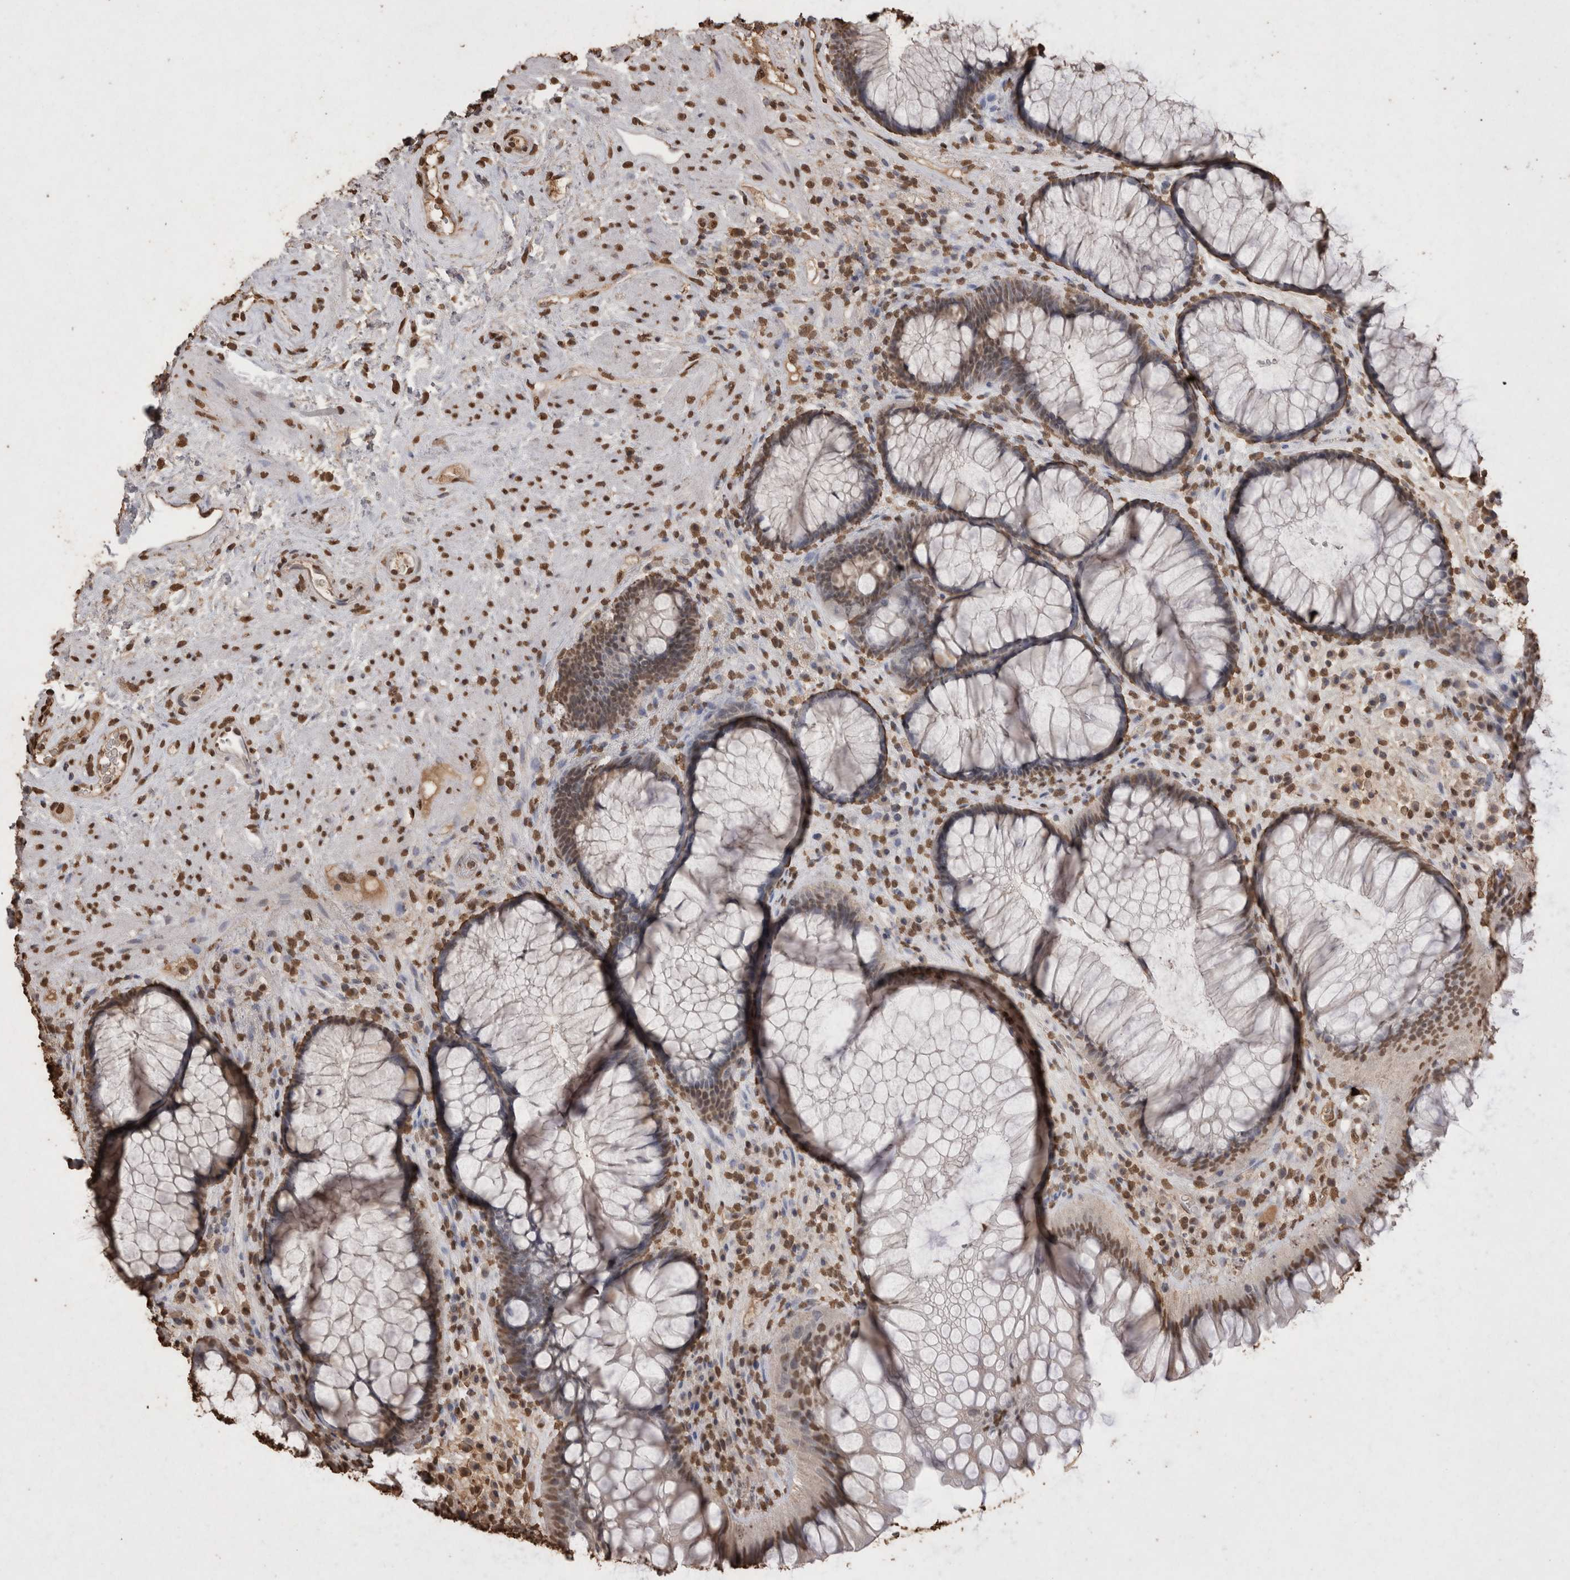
{"staining": {"intensity": "moderate", "quantity": ">75%", "location": "nuclear"}, "tissue": "rectum", "cell_type": "Glandular cells", "image_type": "normal", "snomed": [{"axis": "morphology", "description": "Normal tissue, NOS"}, {"axis": "topography", "description": "Rectum"}], "caption": "High-magnification brightfield microscopy of normal rectum stained with DAB (3,3'-diaminobenzidine) (brown) and counterstained with hematoxylin (blue). glandular cells exhibit moderate nuclear expression is appreciated in about>75% of cells.", "gene": "POU5F1", "patient": {"sex": "male", "age": 51}}